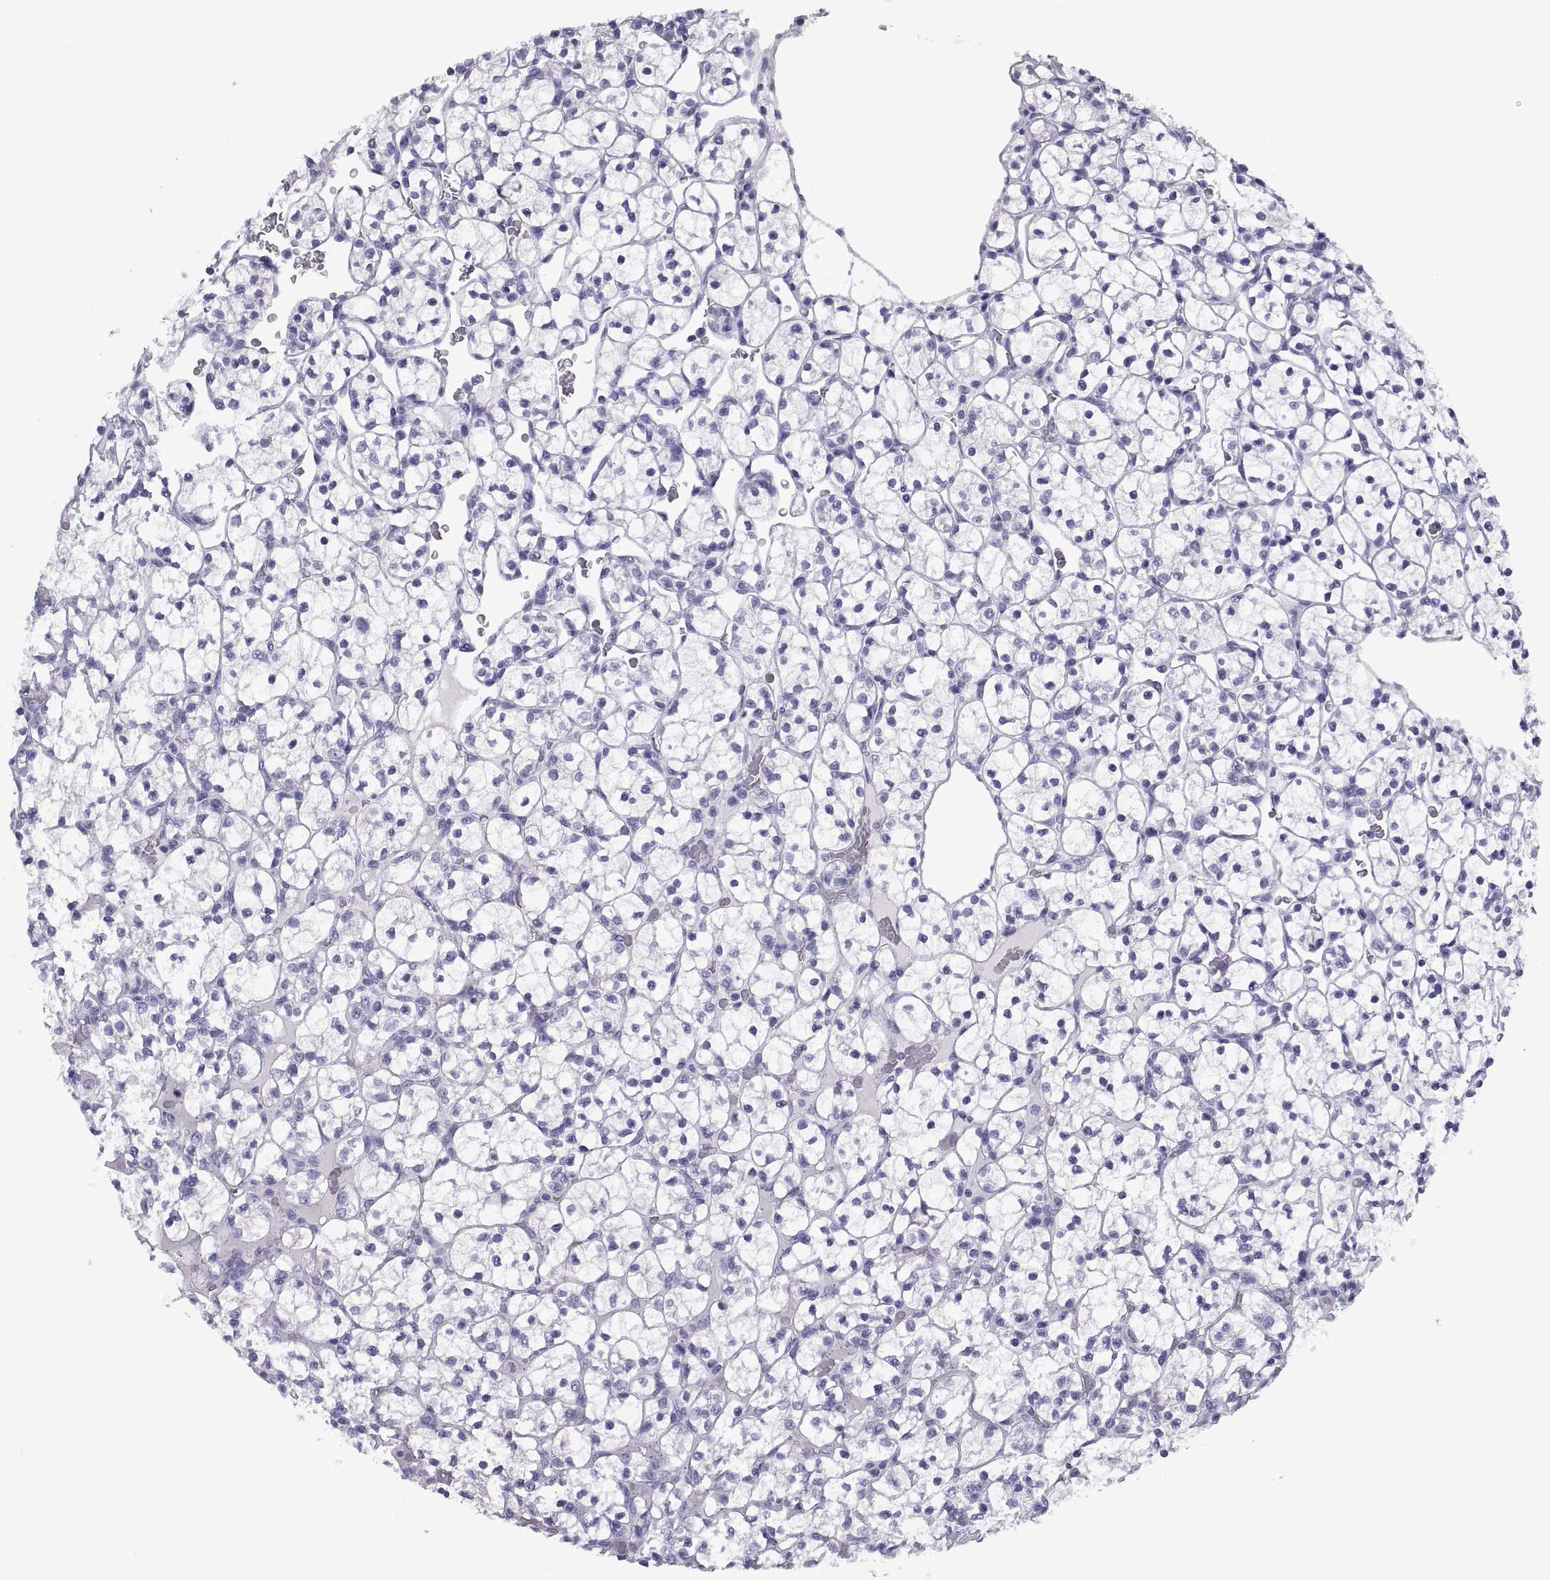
{"staining": {"intensity": "negative", "quantity": "none", "location": "none"}, "tissue": "renal cancer", "cell_type": "Tumor cells", "image_type": "cancer", "snomed": [{"axis": "morphology", "description": "Adenocarcinoma, NOS"}, {"axis": "topography", "description": "Kidney"}], "caption": "A micrograph of human adenocarcinoma (renal) is negative for staining in tumor cells.", "gene": "RGS20", "patient": {"sex": "female", "age": 89}}